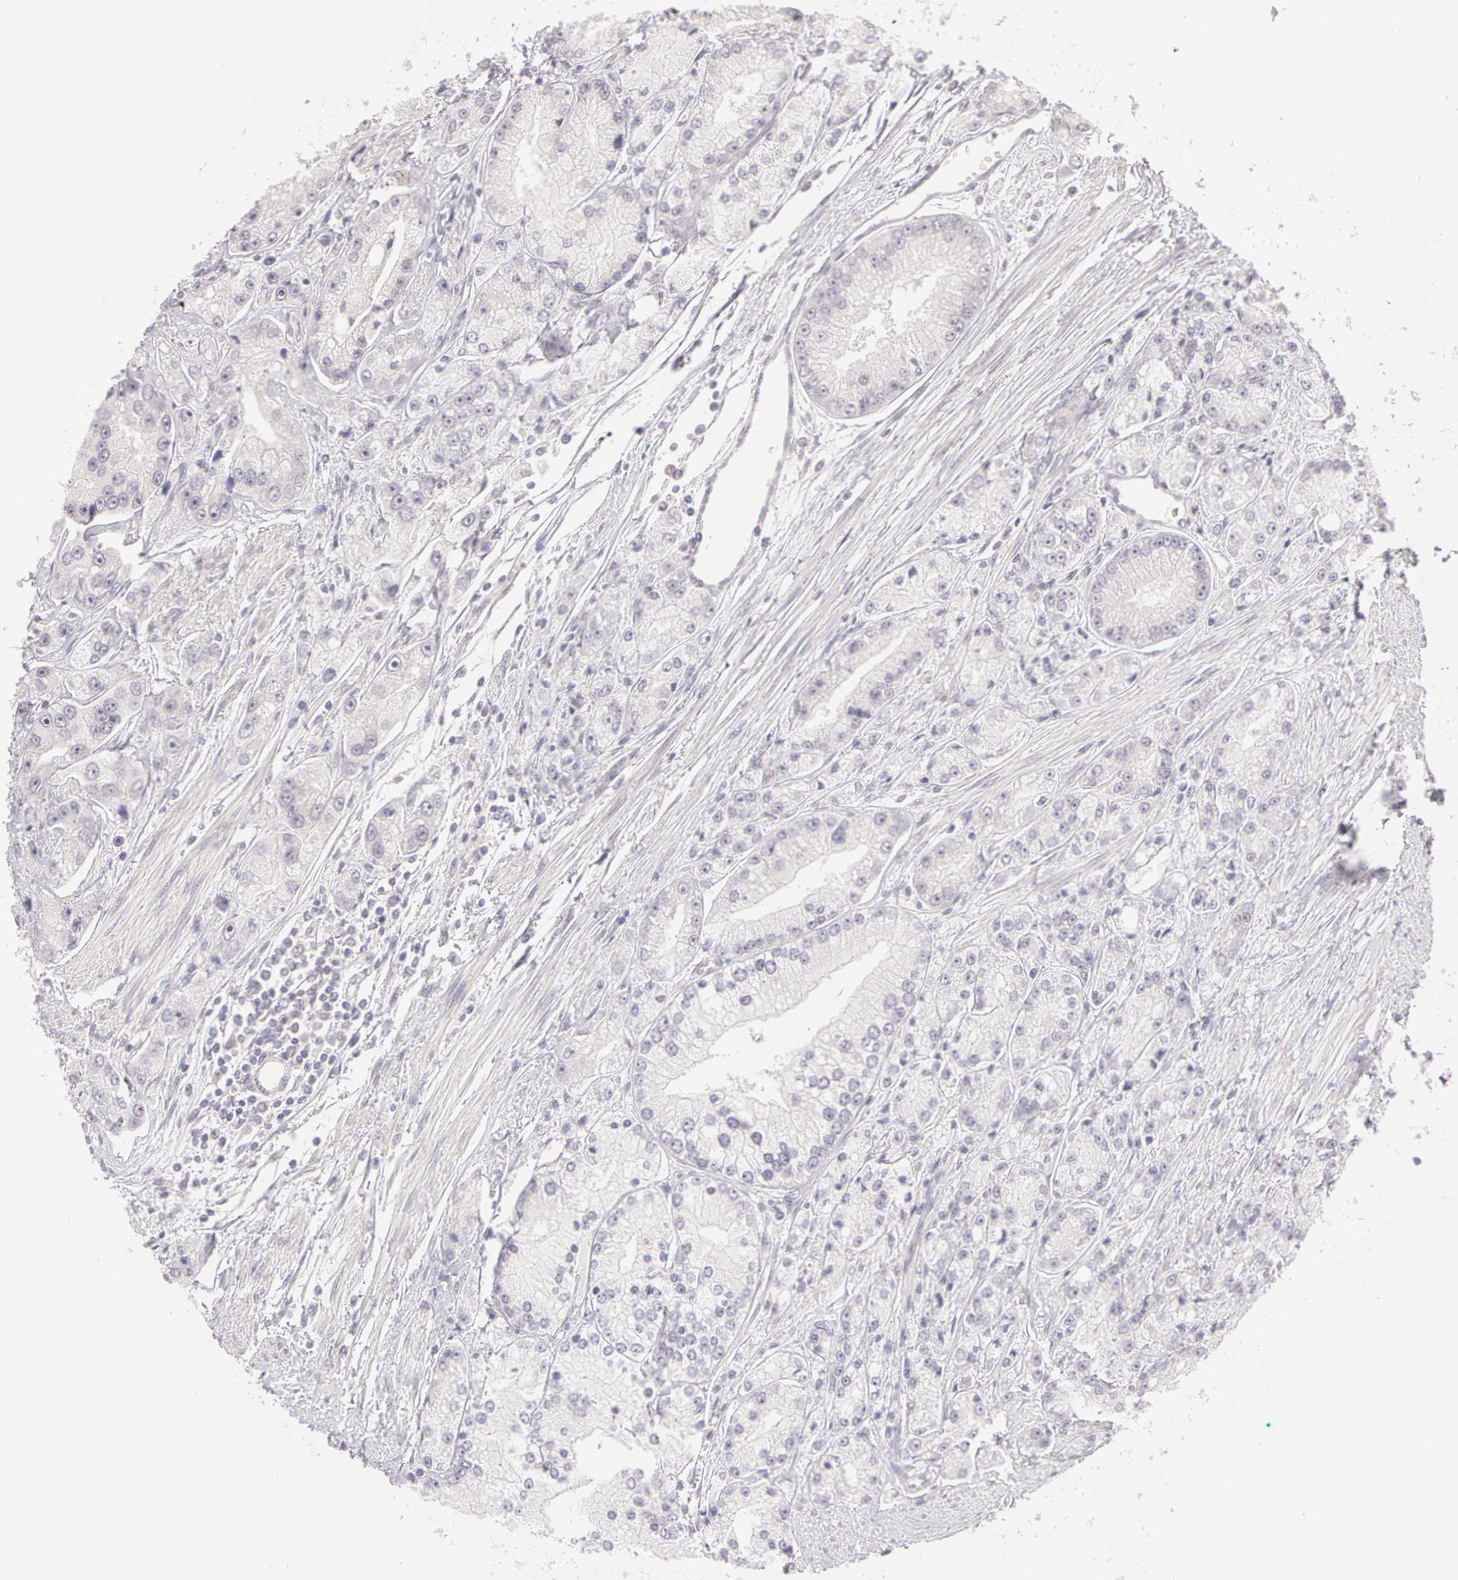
{"staining": {"intensity": "negative", "quantity": "none", "location": "none"}, "tissue": "prostate cancer", "cell_type": "Tumor cells", "image_type": "cancer", "snomed": [{"axis": "morphology", "description": "Adenocarcinoma, Medium grade"}, {"axis": "topography", "description": "Prostate"}], "caption": "High power microscopy photomicrograph of an IHC image of adenocarcinoma (medium-grade) (prostate), revealing no significant staining in tumor cells. (DAB IHC with hematoxylin counter stain).", "gene": "ZNF597", "patient": {"sex": "male", "age": 72}}